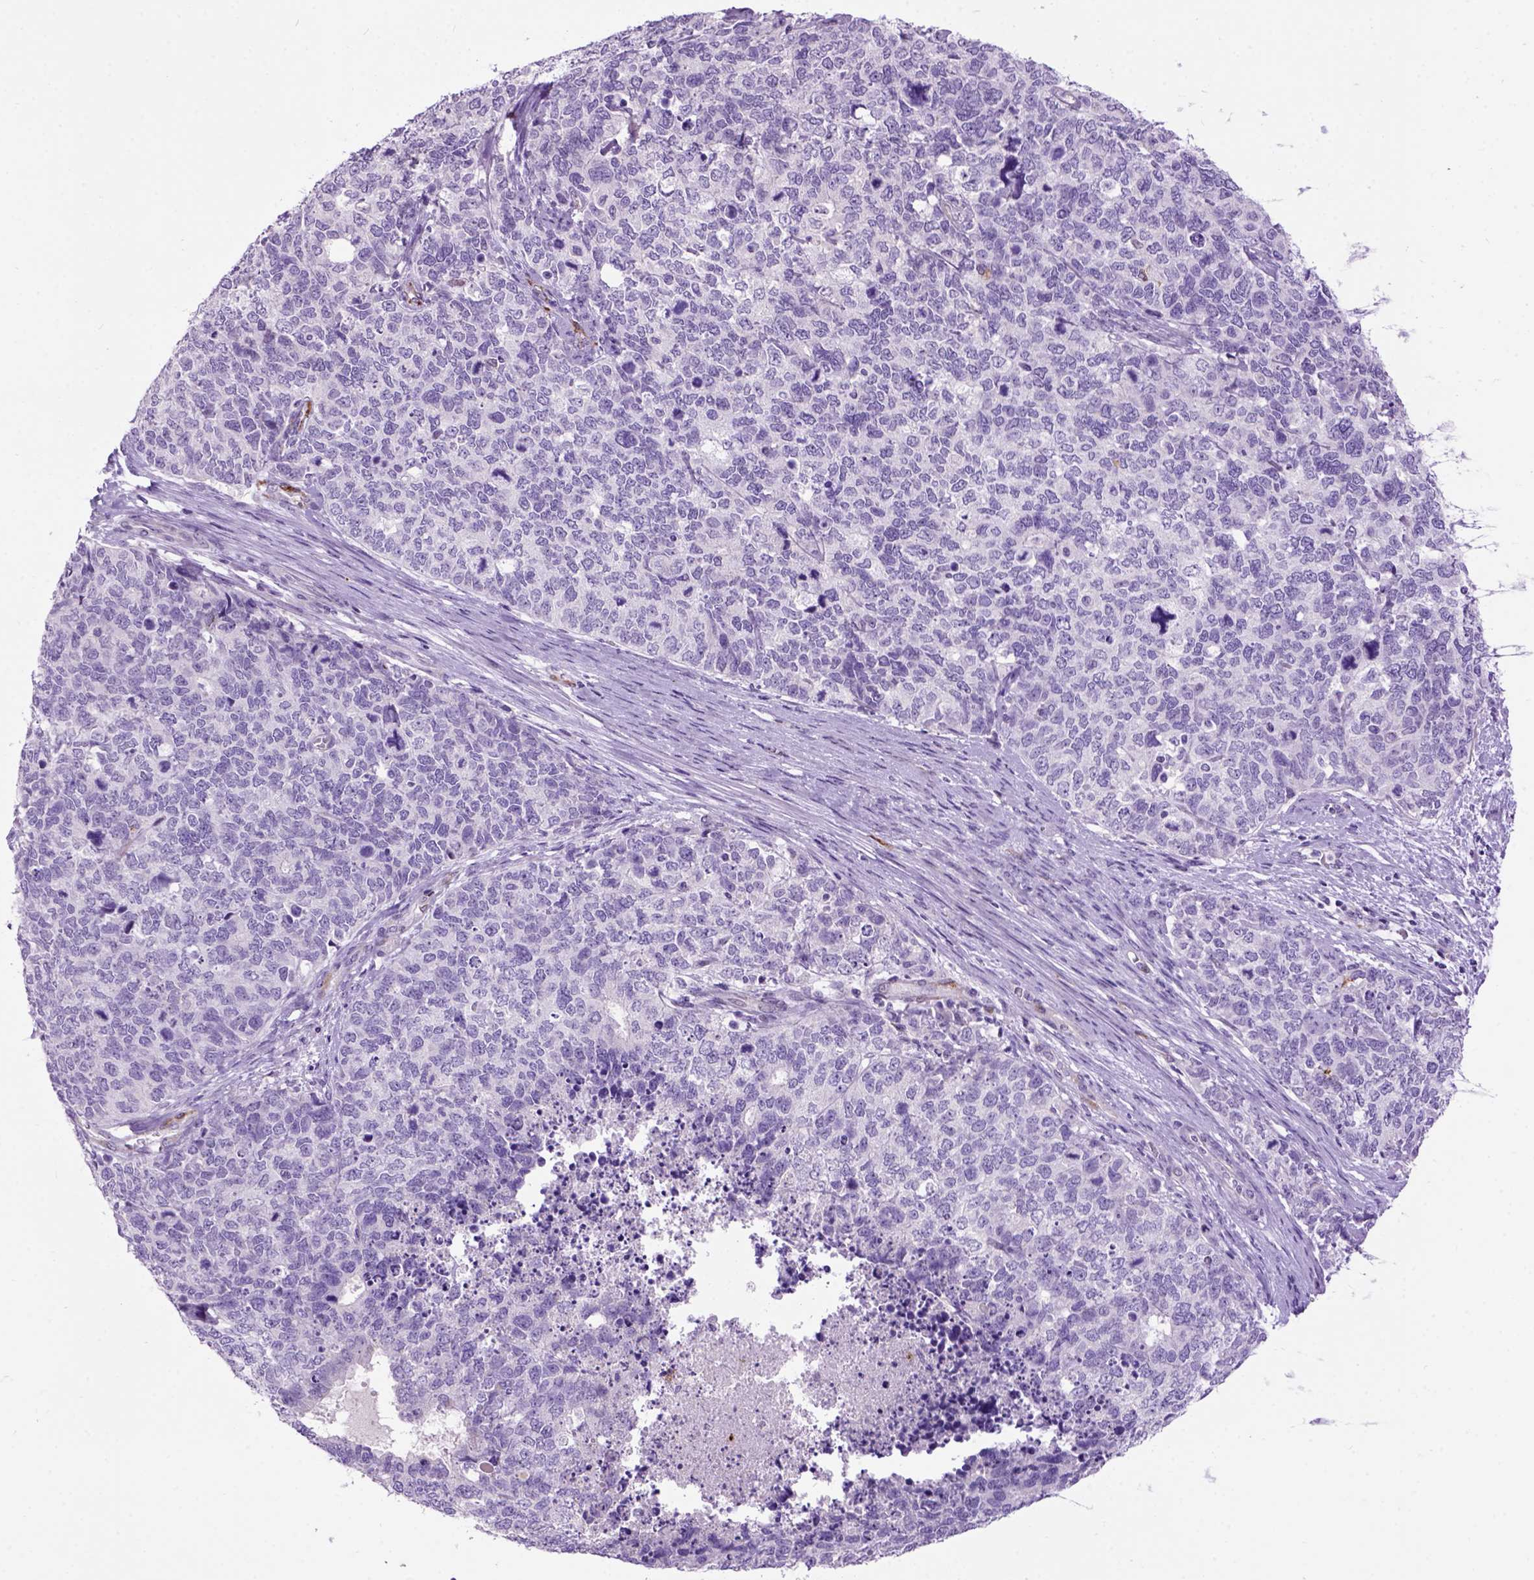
{"staining": {"intensity": "negative", "quantity": "none", "location": "none"}, "tissue": "cervical cancer", "cell_type": "Tumor cells", "image_type": "cancer", "snomed": [{"axis": "morphology", "description": "Squamous cell carcinoma, NOS"}, {"axis": "topography", "description": "Cervix"}], "caption": "Image shows no significant protein positivity in tumor cells of cervical cancer.", "gene": "MAPT", "patient": {"sex": "female", "age": 63}}